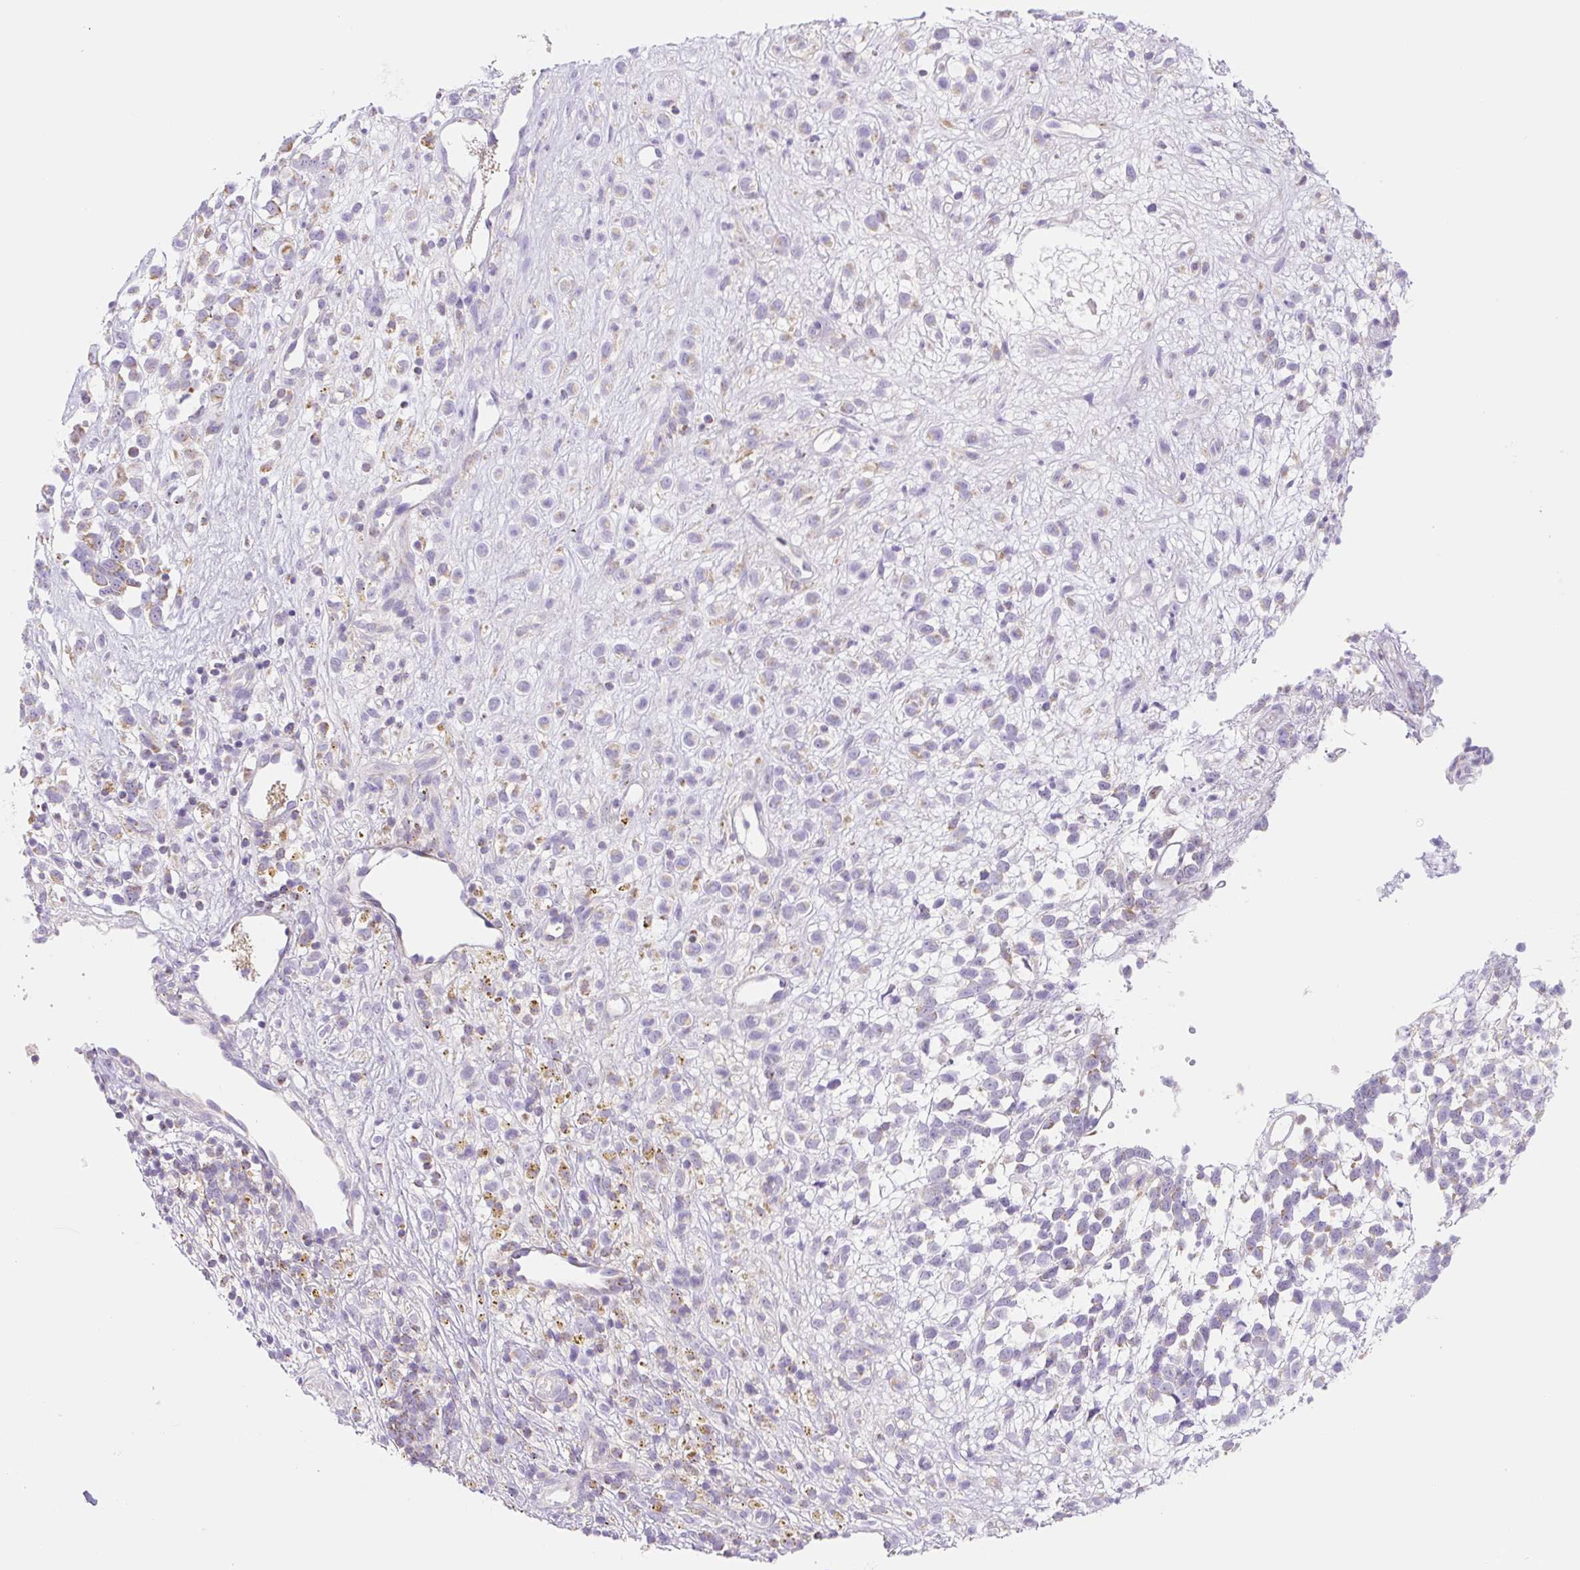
{"staining": {"intensity": "moderate", "quantity": "25%-75%", "location": "cytoplasmic/membranous"}, "tissue": "melanoma", "cell_type": "Tumor cells", "image_type": "cancer", "snomed": [{"axis": "morphology", "description": "Malignant melanoma, NOS"}, {"axis": "topography", "description": "Nose, NOS"}], "caption": "Protein expression by immunohistochemistry (IHC) reveals moderate cytoplasmic/membranous expression in approximately 25%-75% of tumor cells in melanoma.", "gene": "FOCAD", "patient": {"sex": "female", "age": 48}}